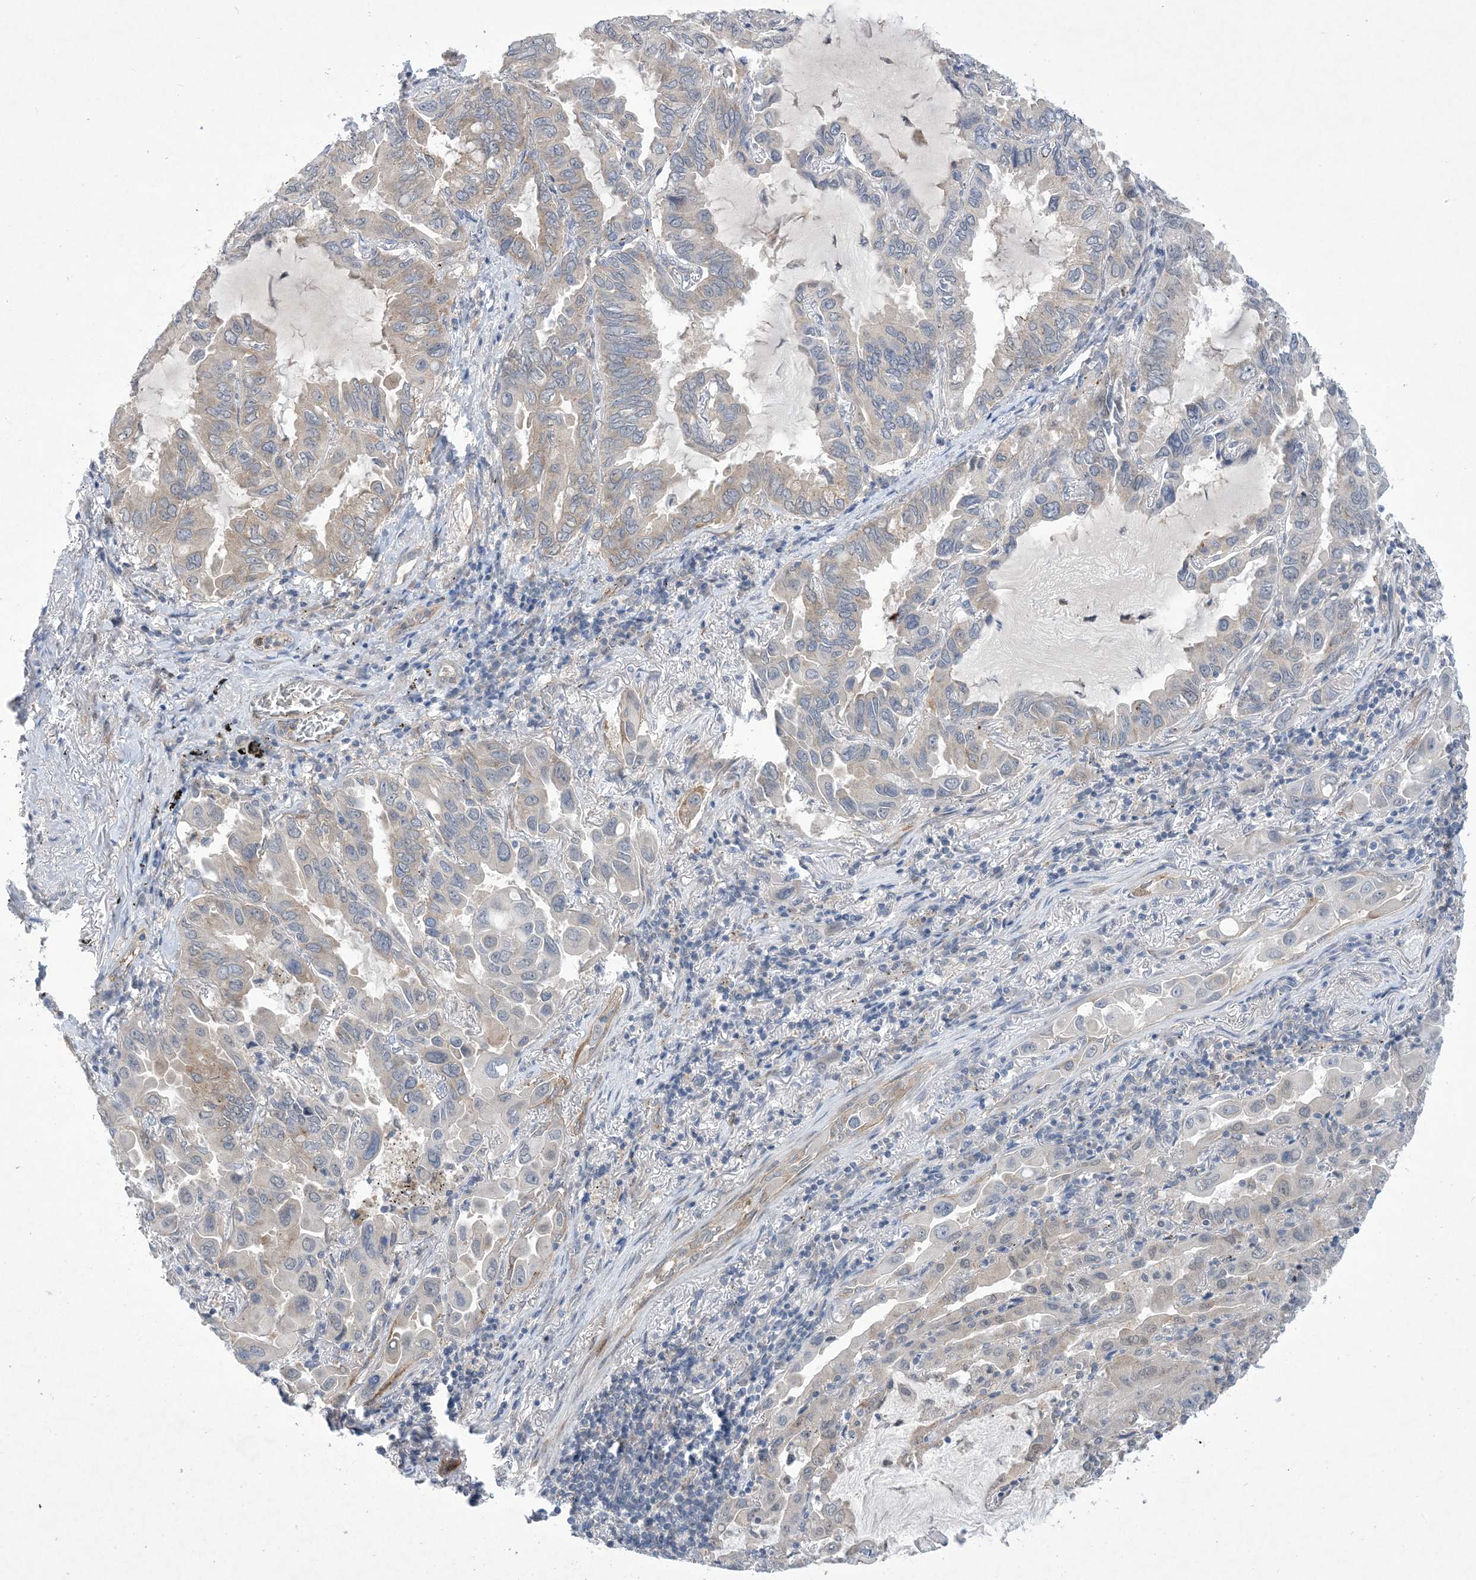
{"staining": {"intensity": "weak", "quantity": "<25%", "location": "cytoplasmic/membranous"}, "tissue": "lung cancer", "cell_type": "Tumor cells", "image_type": "cancer", "snomed": [{"axis": "morphology", "description": "Adenocarcinoma, NOS"}, {"axis": "topography", "description": "Lung"}], "caption": "Image shows no significant protein expression in tumor cells of lung cancer.", "gene": "EHBP1", "patient": {"sex": "male", "age": 64}}